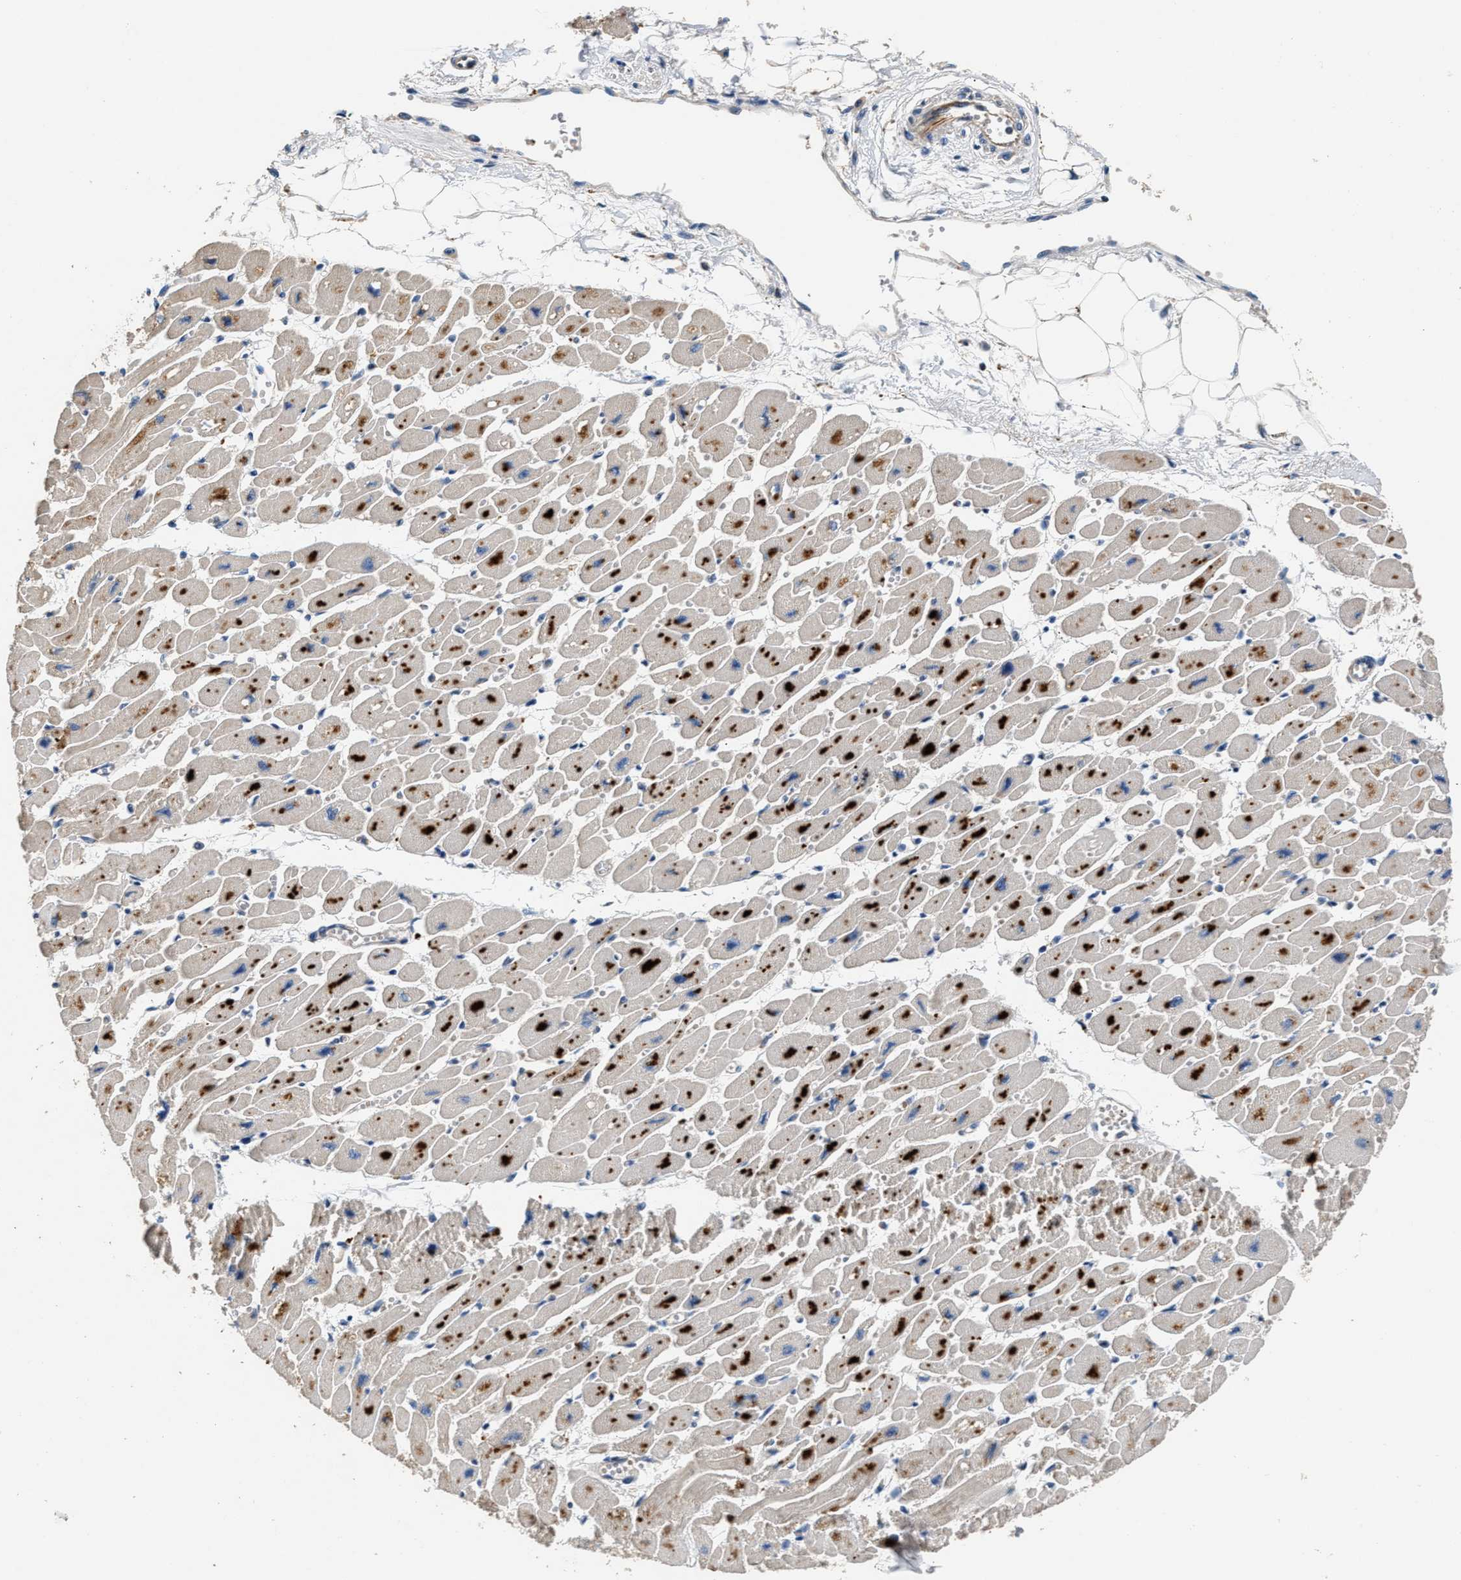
{"staining": {"intensity": "strong", "quantity": ">75%", "location": "cytoplasmic/membranous"}, "tissue": "heart muscle", "cell_type": "Cardiomyocytes", "image_type": "normal", "snomed": [{"axis": "morphology", "description": "Normal tissue, NOS"}, {"axis": "topography", "description": "Heart"}], "caption": "Immunohistochemical staining of benign human heart muscle demonstrates strong cytoplasmic/membranous protein staining in approximately >75% of cardiomyocytes. The staining is performed using DAB (3,3'-diaminobenzidine) brown chromogen to label protein expression. The nuclei are counter-stained blue using hematoxylin.", "gene": "IL17RC", "patient": {"sex": "female", "age": 54}}